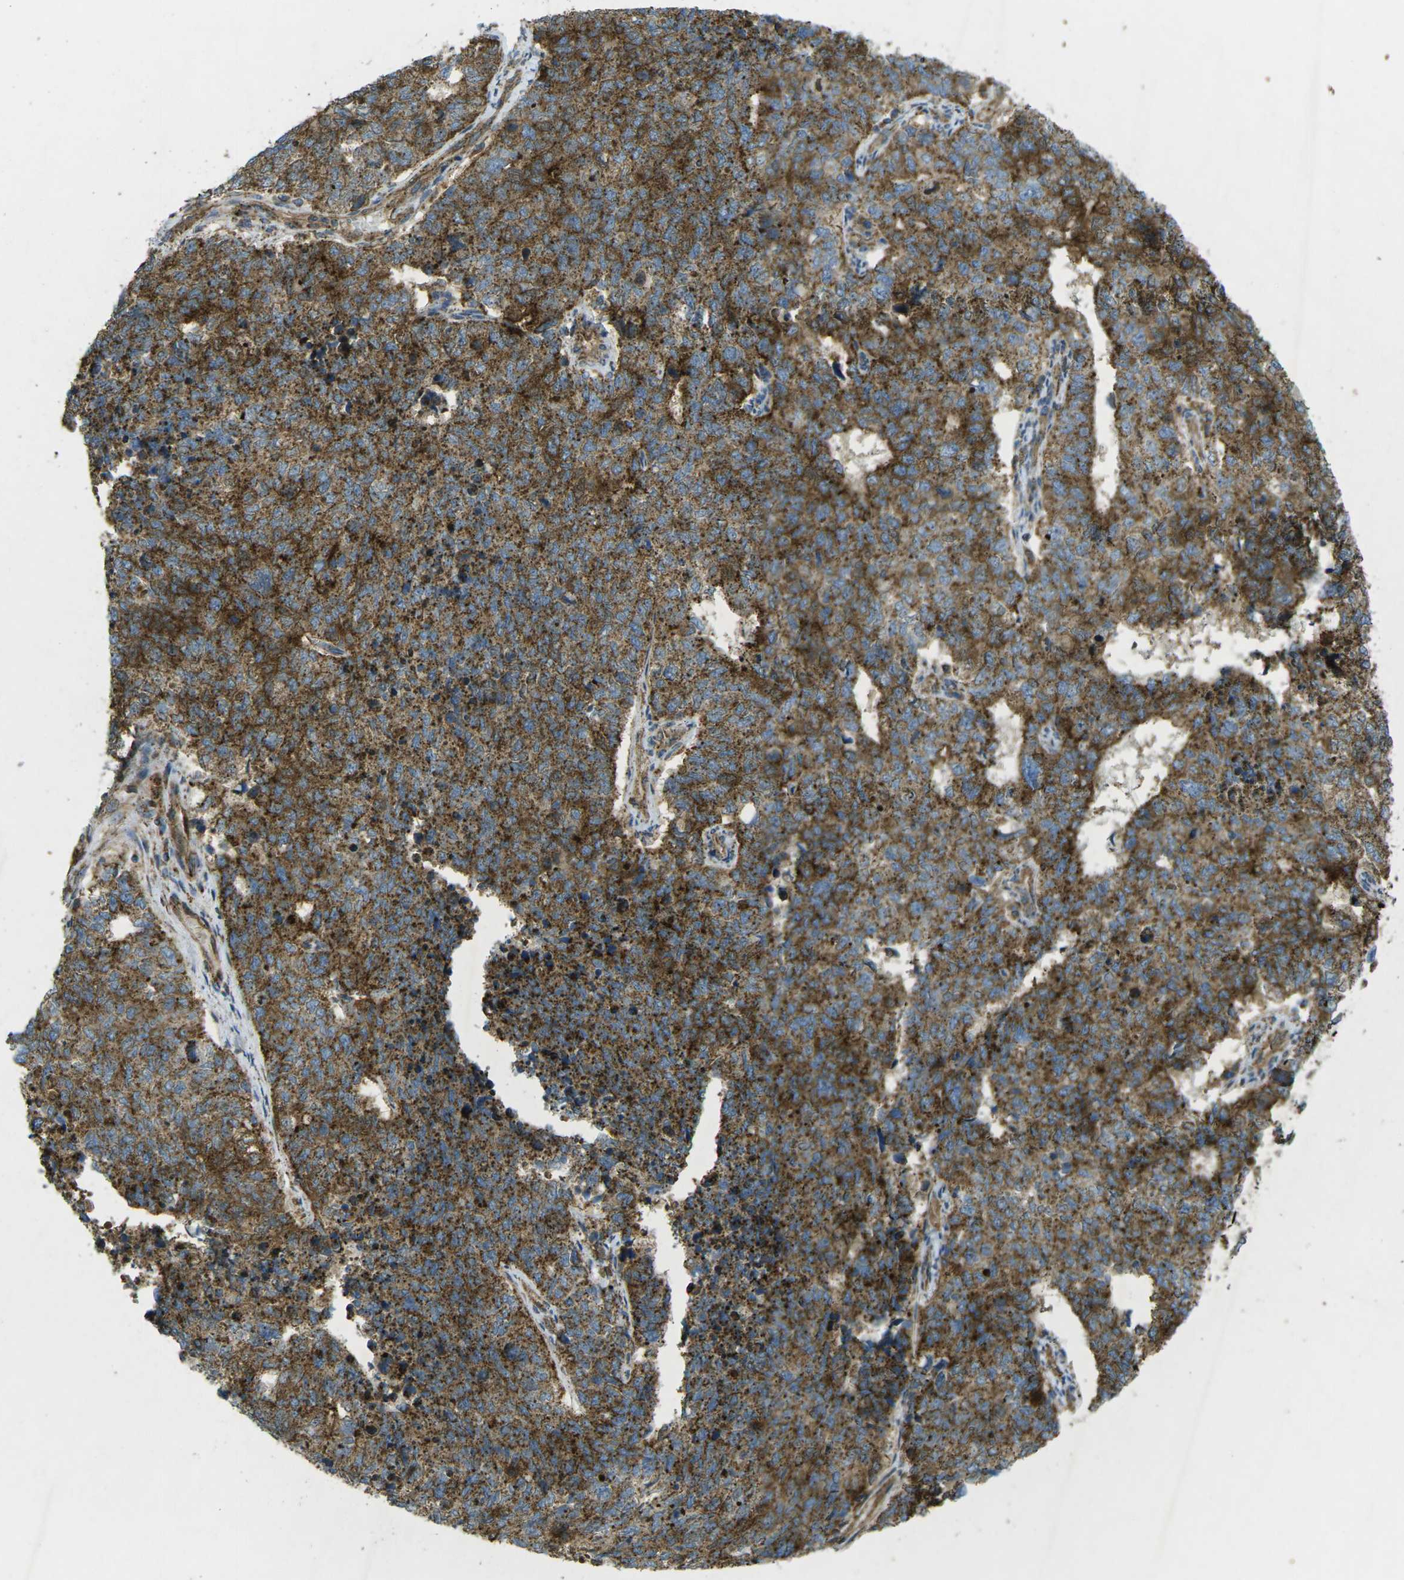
{"staining": {"intensity": "strong", "quantity": ">75%", "location": "cytoplasmic/membranous"}, "tissue": "cervical cancer", "cell_type": "Tumor cells", "image_type": "cancer", "snomed": [{"axis": "morphology", "description": "Squamous cell carcinoma, NOS"}, {"axis": "topography", "description": "Cervix"}], "caption": "Cervical cancer stained with immunohistochemistry (IHC) shows strong cytoplasmic/membranous expression in about >75% of tumor cells.", "gene": "CHMP3", "patient": {"sex": "female", "age": 63}}